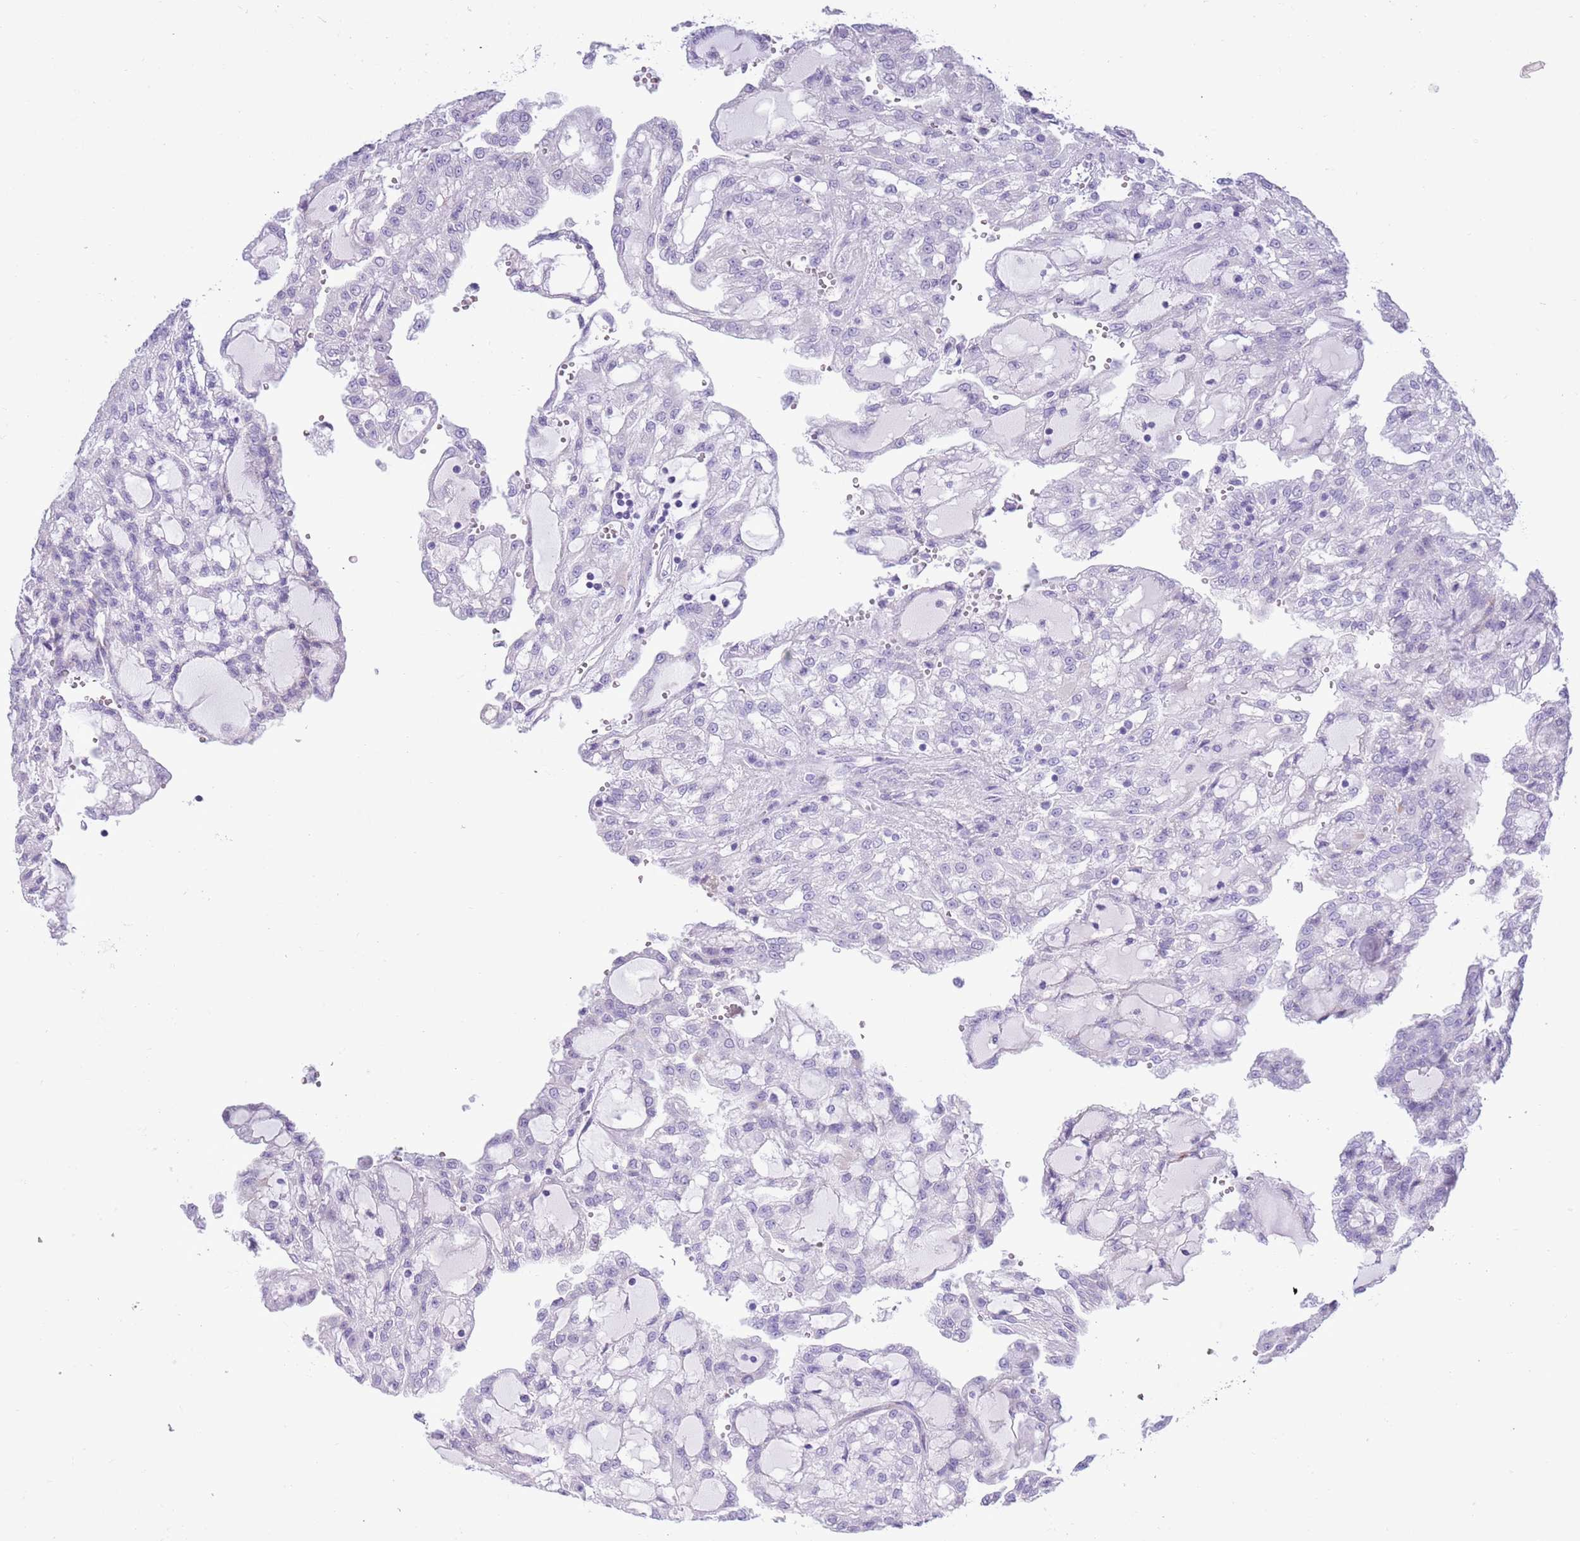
{"staining": {"intensity": "negative", "quantity": "none", "location": "none"}, "tissue": "renal cancer", "cell_type": "Tumor cells", "image_type": "cancer", "snomed": [{"axis": "morphology", "description": "Adenocarcinoma, NOS"}, {"axis": "topography", "description": "Kidney"}], "caption": "This is an IHC micrograph of renal cancer (adenocarcinoma). There is no staining in tumor cells.", "gene": "MOCOS", "patient": {"sex": "male", "age": 63}}